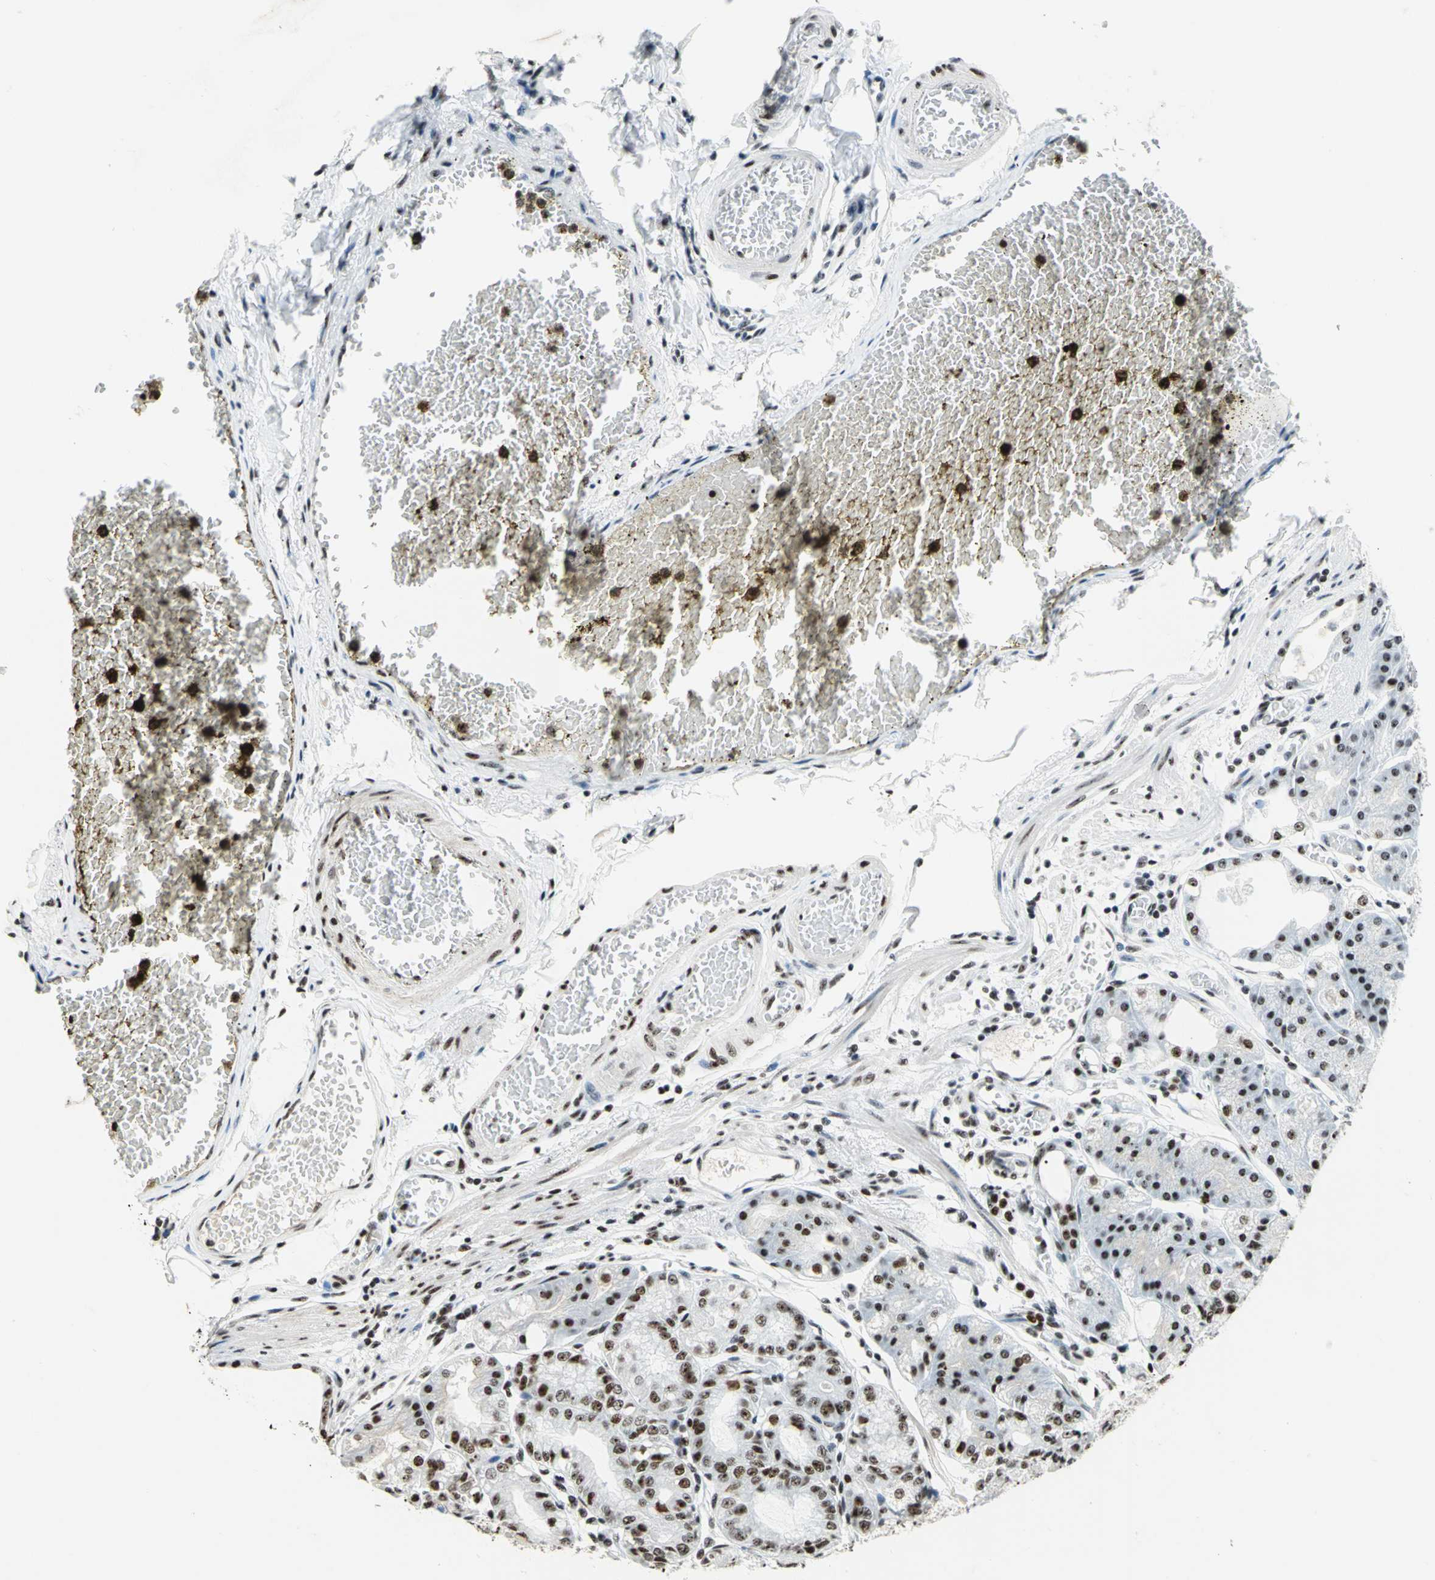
{"staining": {"intensity": "strong", "quantity": ">75%", "location": "nuclear"}, "tissue": "stomach", "cell_type": "Glandular cells", "image_type": "normal", "snomed": [{"axis": "morphology", "description": "Normal tissue, NOS"}, {"axis": "topography", "description": "Stomach, lower"}], "caption": "Immunohistochemical staining of benign human stomach reveals >75% levels of strong nuclear protein positivity in about >75% of glandular cells.", "gene": "UBTF", "patient": {"sex": "male", "age": 71}}